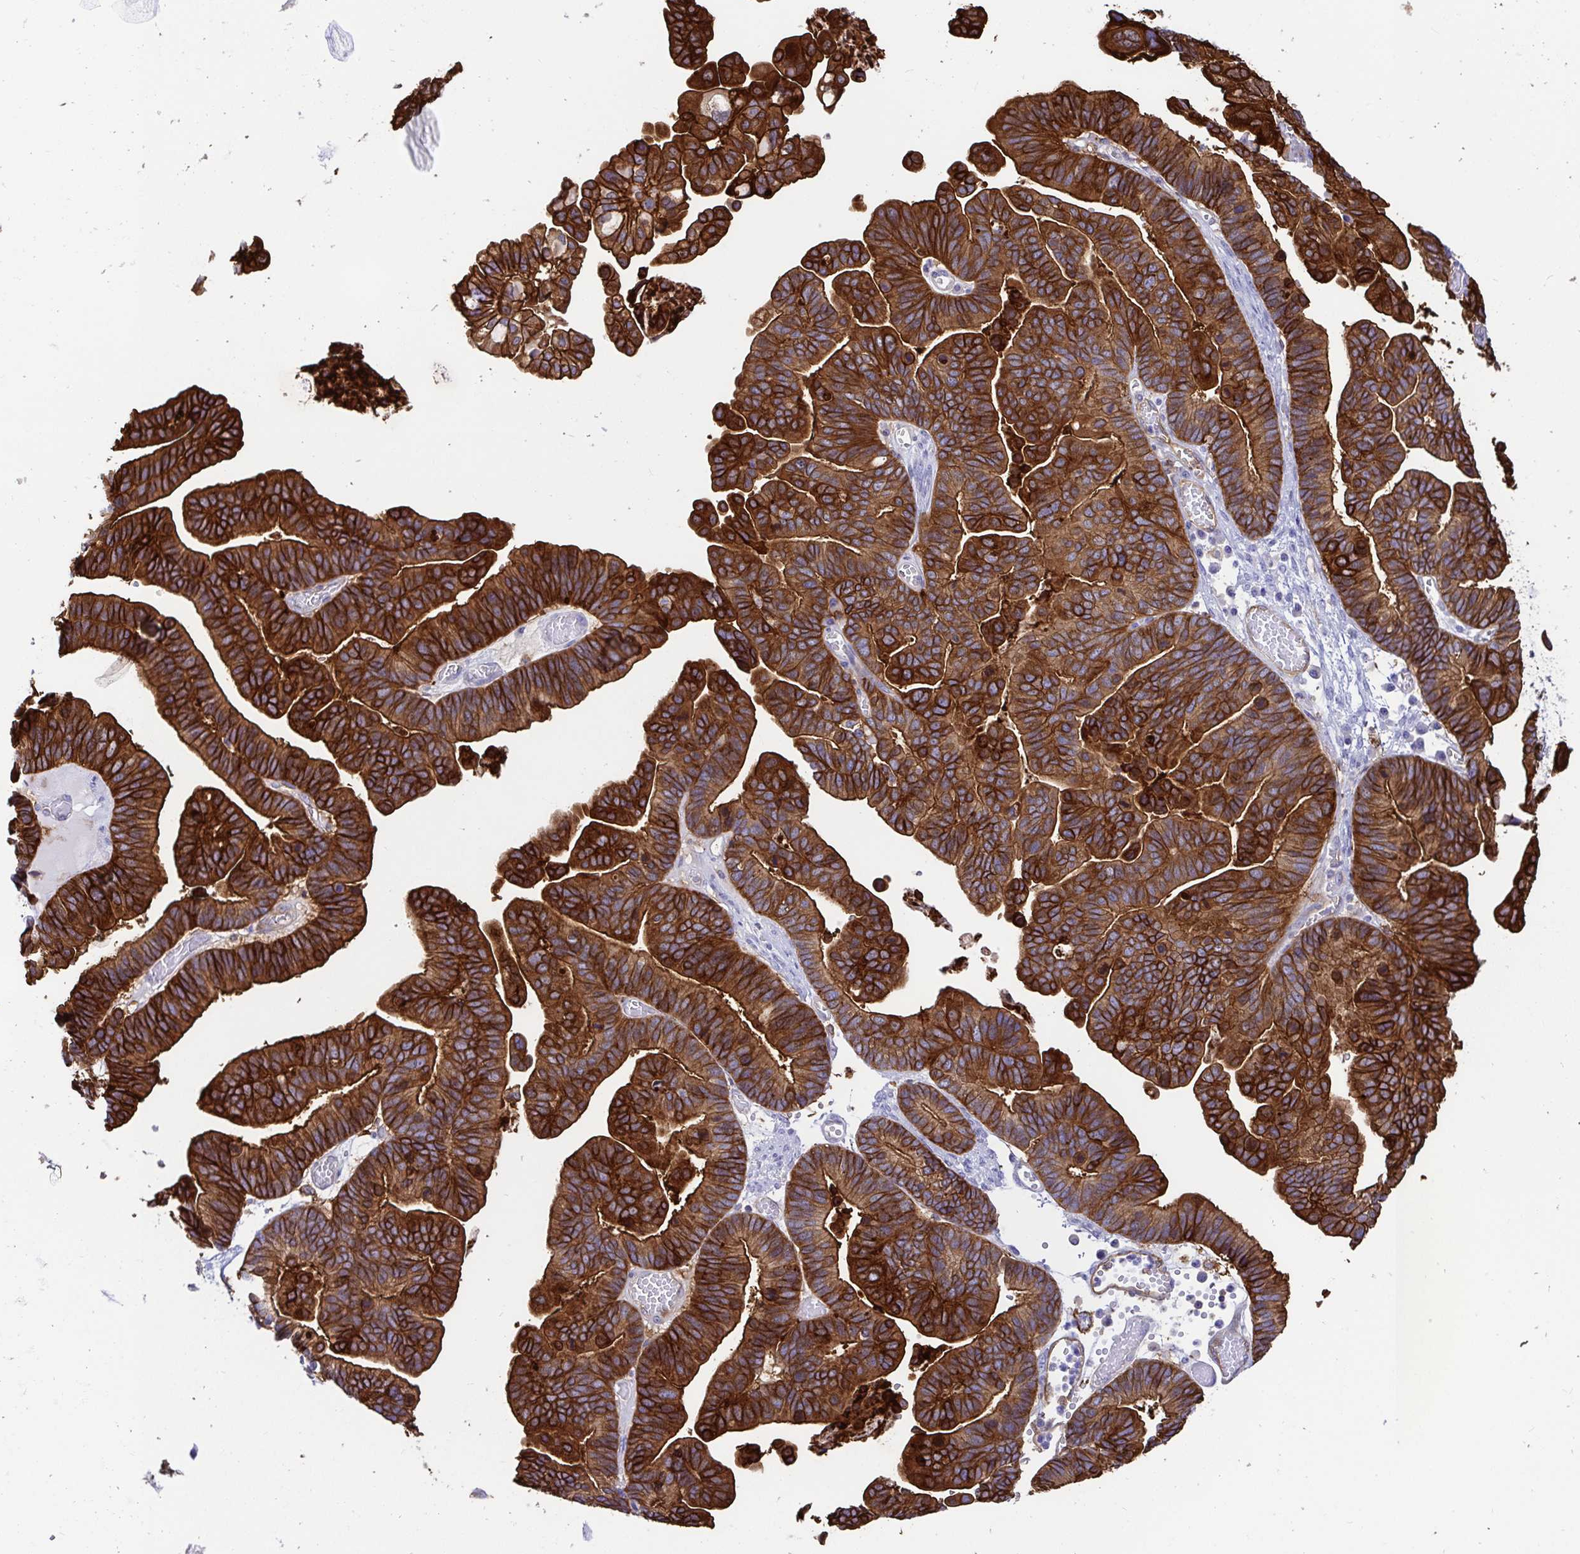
{"staining": {"intensity": "strong", "quantity": ">75%", "location": "cytoplasmic/membranous"}, "tissue": "ovarian cancer", "cell_type": "Tumor cells", "image_type": "cancer", "snomed": [{"axis": "morphology", "description": "Cystadenocarcinoma, serous, NOS"}, {"axis": "topography", "description": "Ovary"}], "caption": "This image reveals immunohistochemistry staining of human serous cystadenocarcinoma (ovarian), with high strong cytoplasmic/membranous staining in about >75% of tumor cells.", "gene": "ANXA2", "patient": {"sex": "female", "age": 56}}